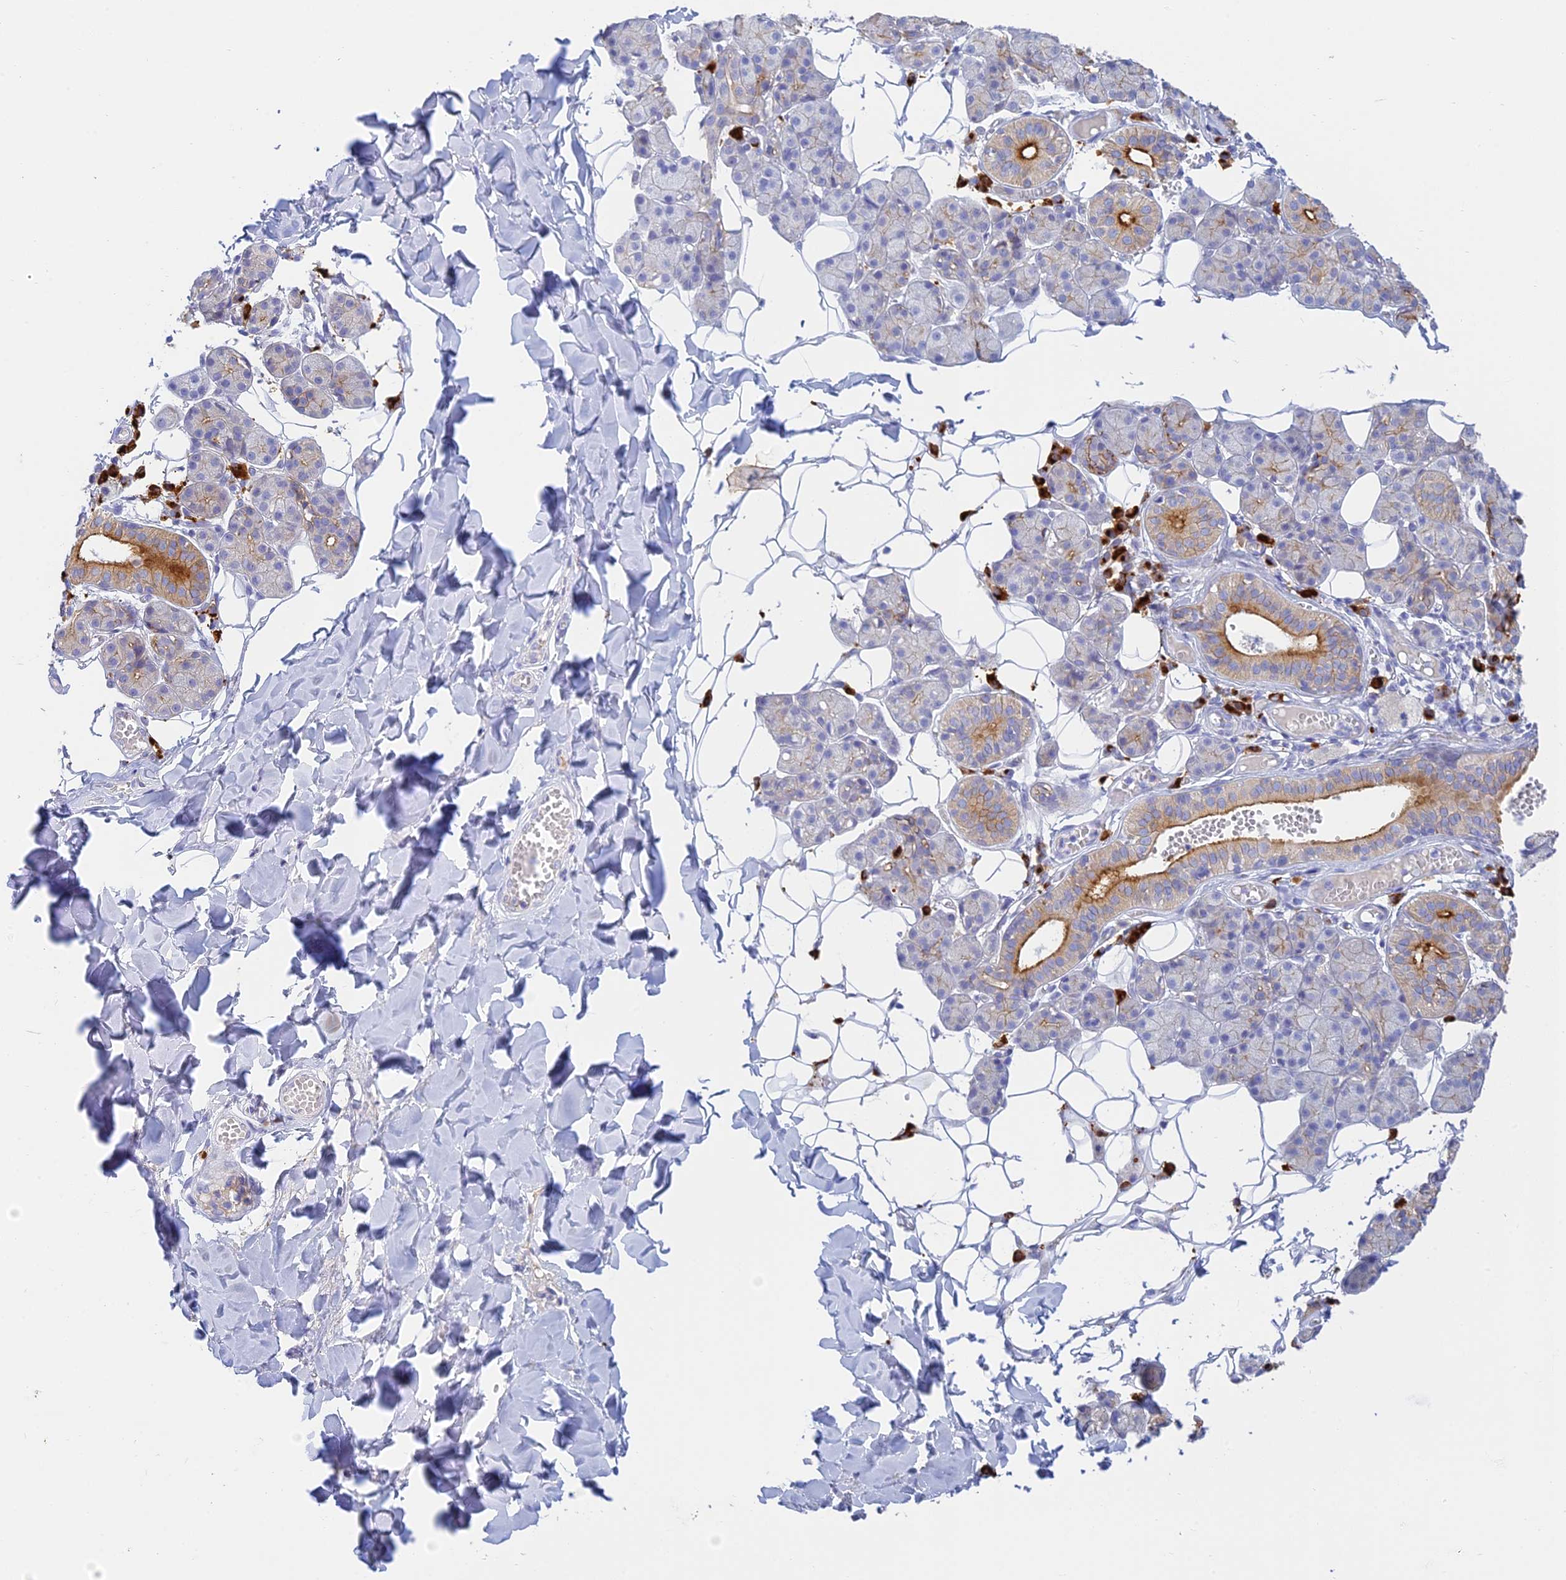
{"staining": {"intensity": "strong", "quantity": "<25%", "location": "cytoplasmic/membranous"}, "tissue": "salivary gland", "cell_type": "Glandular cells", "image_type": "normal", "snomed": [{"axis": "morphology", "description": "Normal tissue, NOS"}, {"axis": "topography", "description": "Salivary gland"}], "caption": "DAB immunohistochemical staining of unremarkable human salivary gland shows strong cytoplasmic/membranous protein positivity in approximately <25% of glandular cells.", "gene": "CEP152", "patient": {"sex": "female", "age": 33}}